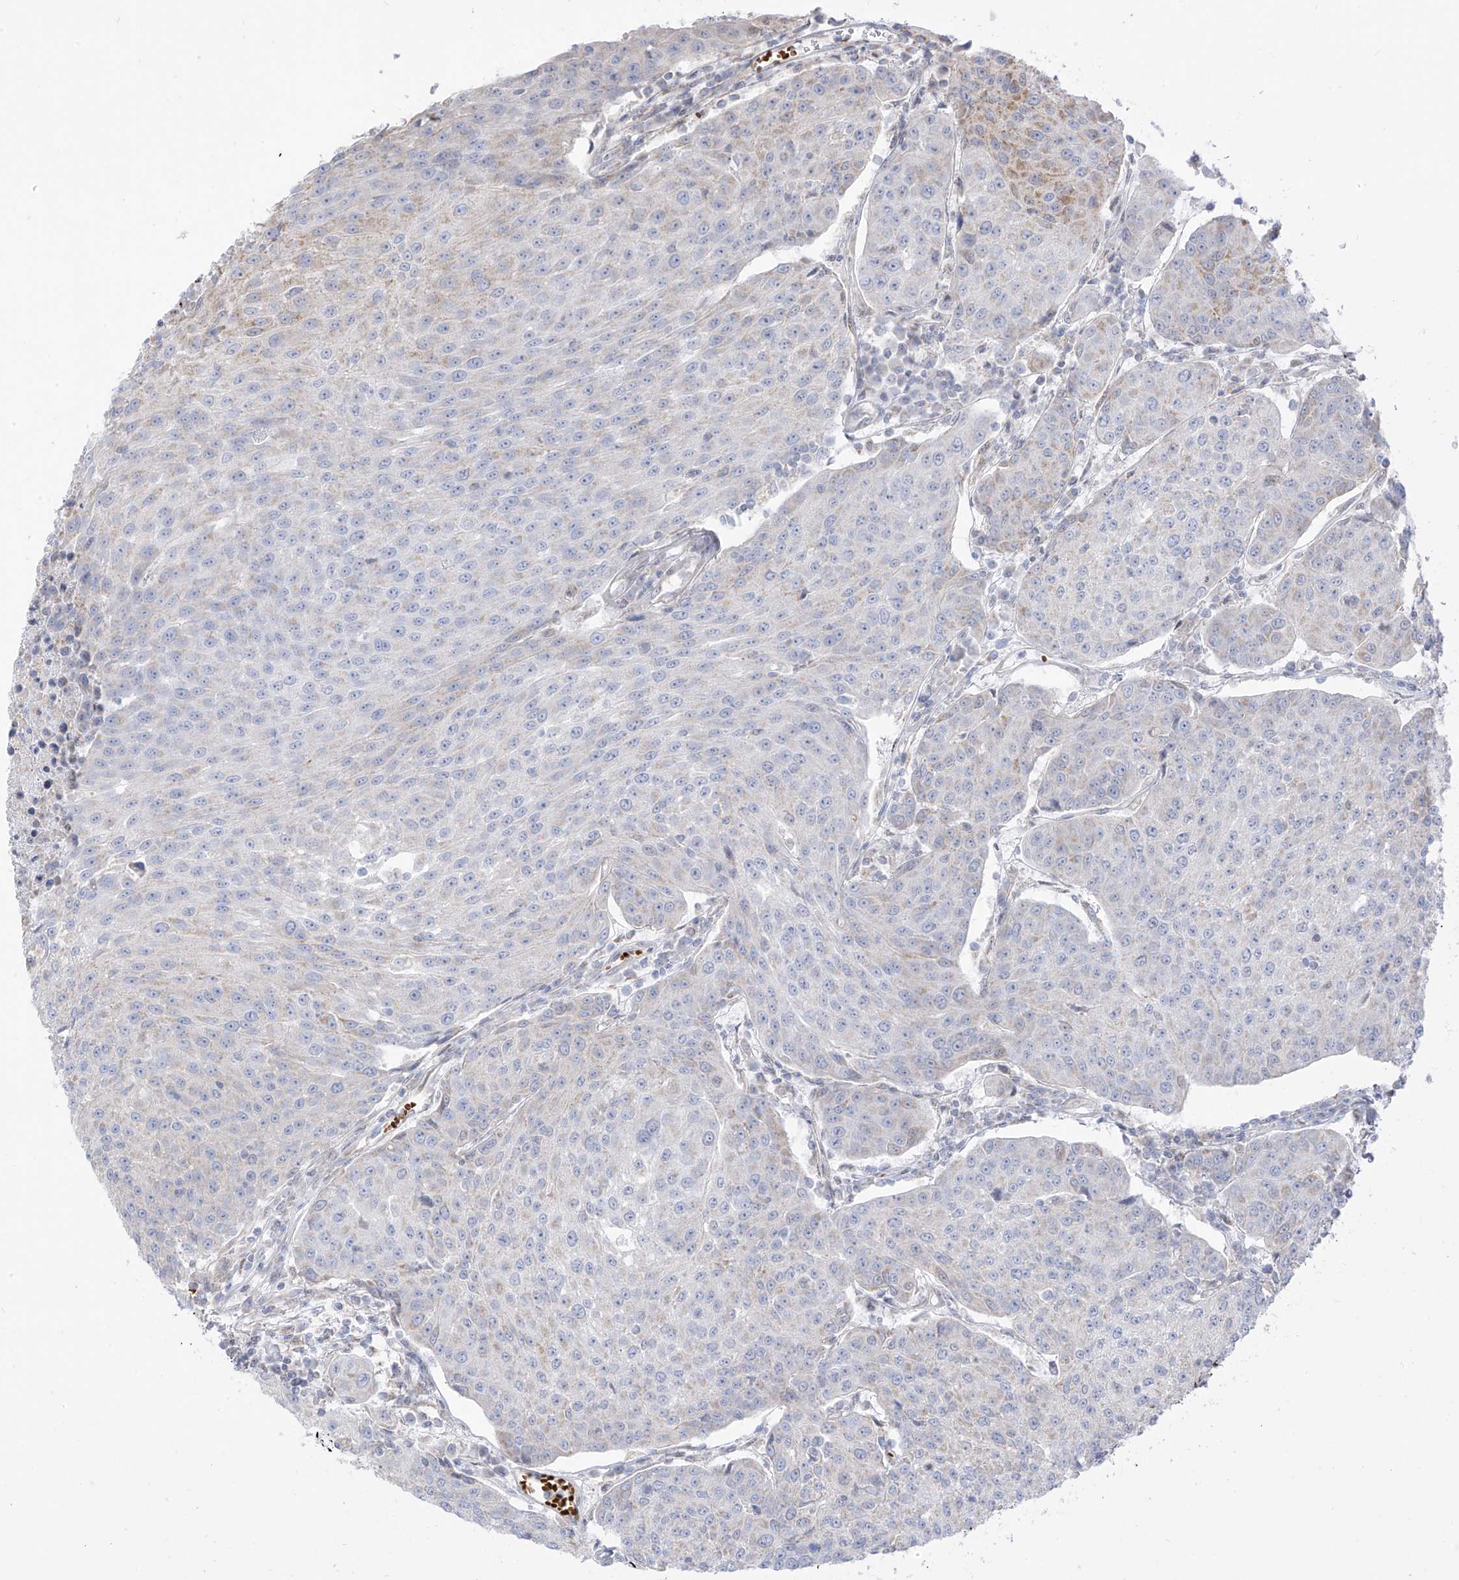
{"staining": {"intensity": "negative", "quantity": "none", "location": "none"}, "tissue": "urothelial cancer", "cell_type": "Tumor cells", "image_type": "cancer", "snomed": [{"axis": "morphology", "description": "Urothelial carcinoma, High grade"}, {"axis": "topography", "description": "Urinary bladder"}], "caption": "This micrograph is of urothelial cancer stained with immunohistochemistry (IHC) to label a protein in brown with the nuclei are counter-stained blue. There is no staining in tumor cells. (DAB (3,3'-diaminobenzidine) immunohistochemistry, high magnification).", "gene": "ARHGEF40", "patient": {"sex": "female", "age": 85}}